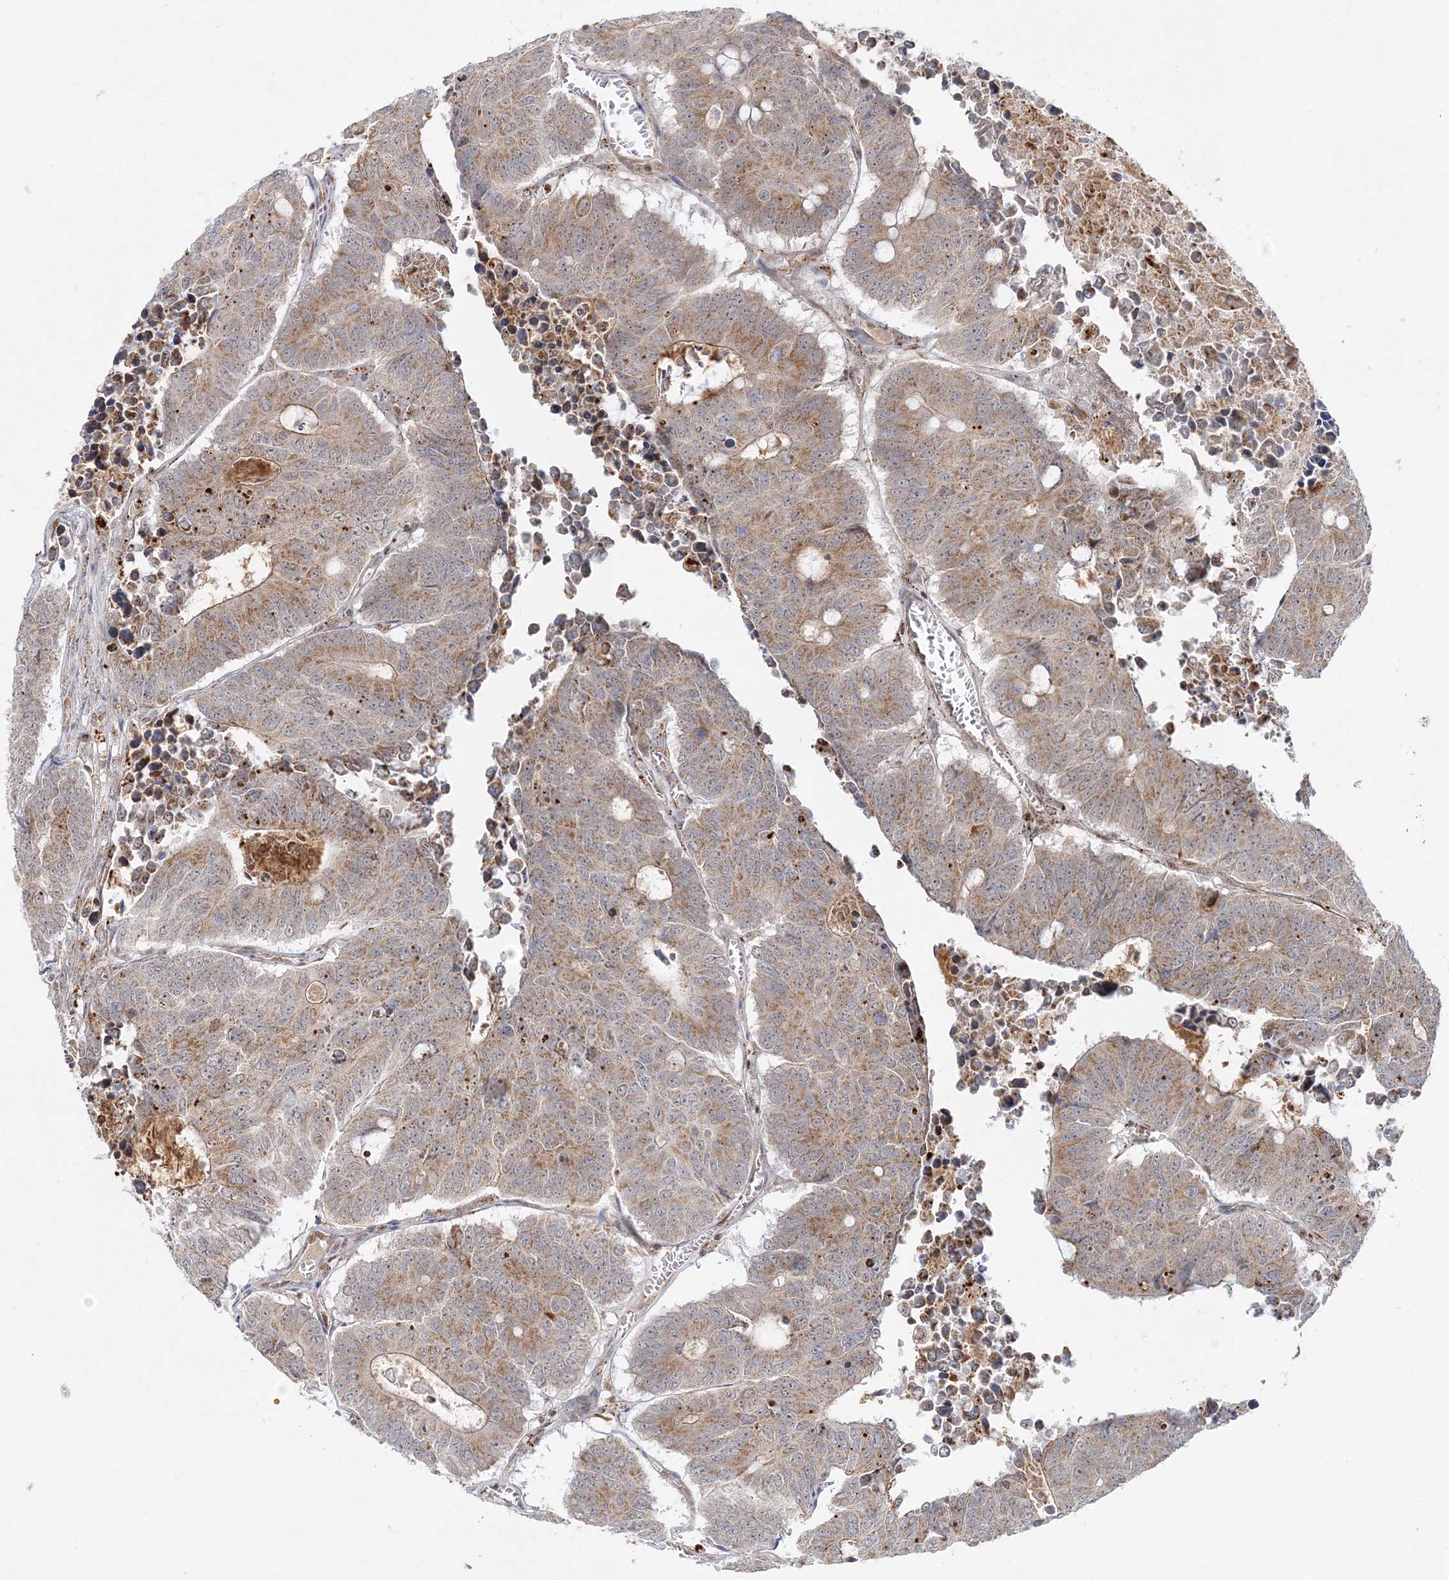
{"staining": {"intensity": "moderate", "quantity": "25%-75%", "location": "cytoplasmic/membranous"}, "tissue": "colorectal cancer", "cell_type": "Tumor cells", "image_type": "cancer", "snomed": [{"axis": "morphology", "description": "Adenocarcinoma, NOS"}, {"axis": "topography", "description": "Colon"}], "caption": "Tumor cells reveal medium levels of moderate cytoplasmic/membranous staining in about 25%-75% of cells in colorectal cancer (adenocarcinoma).", "gene": "RAB11FIP2", "patient": {"sex": "male", "age": 87}}